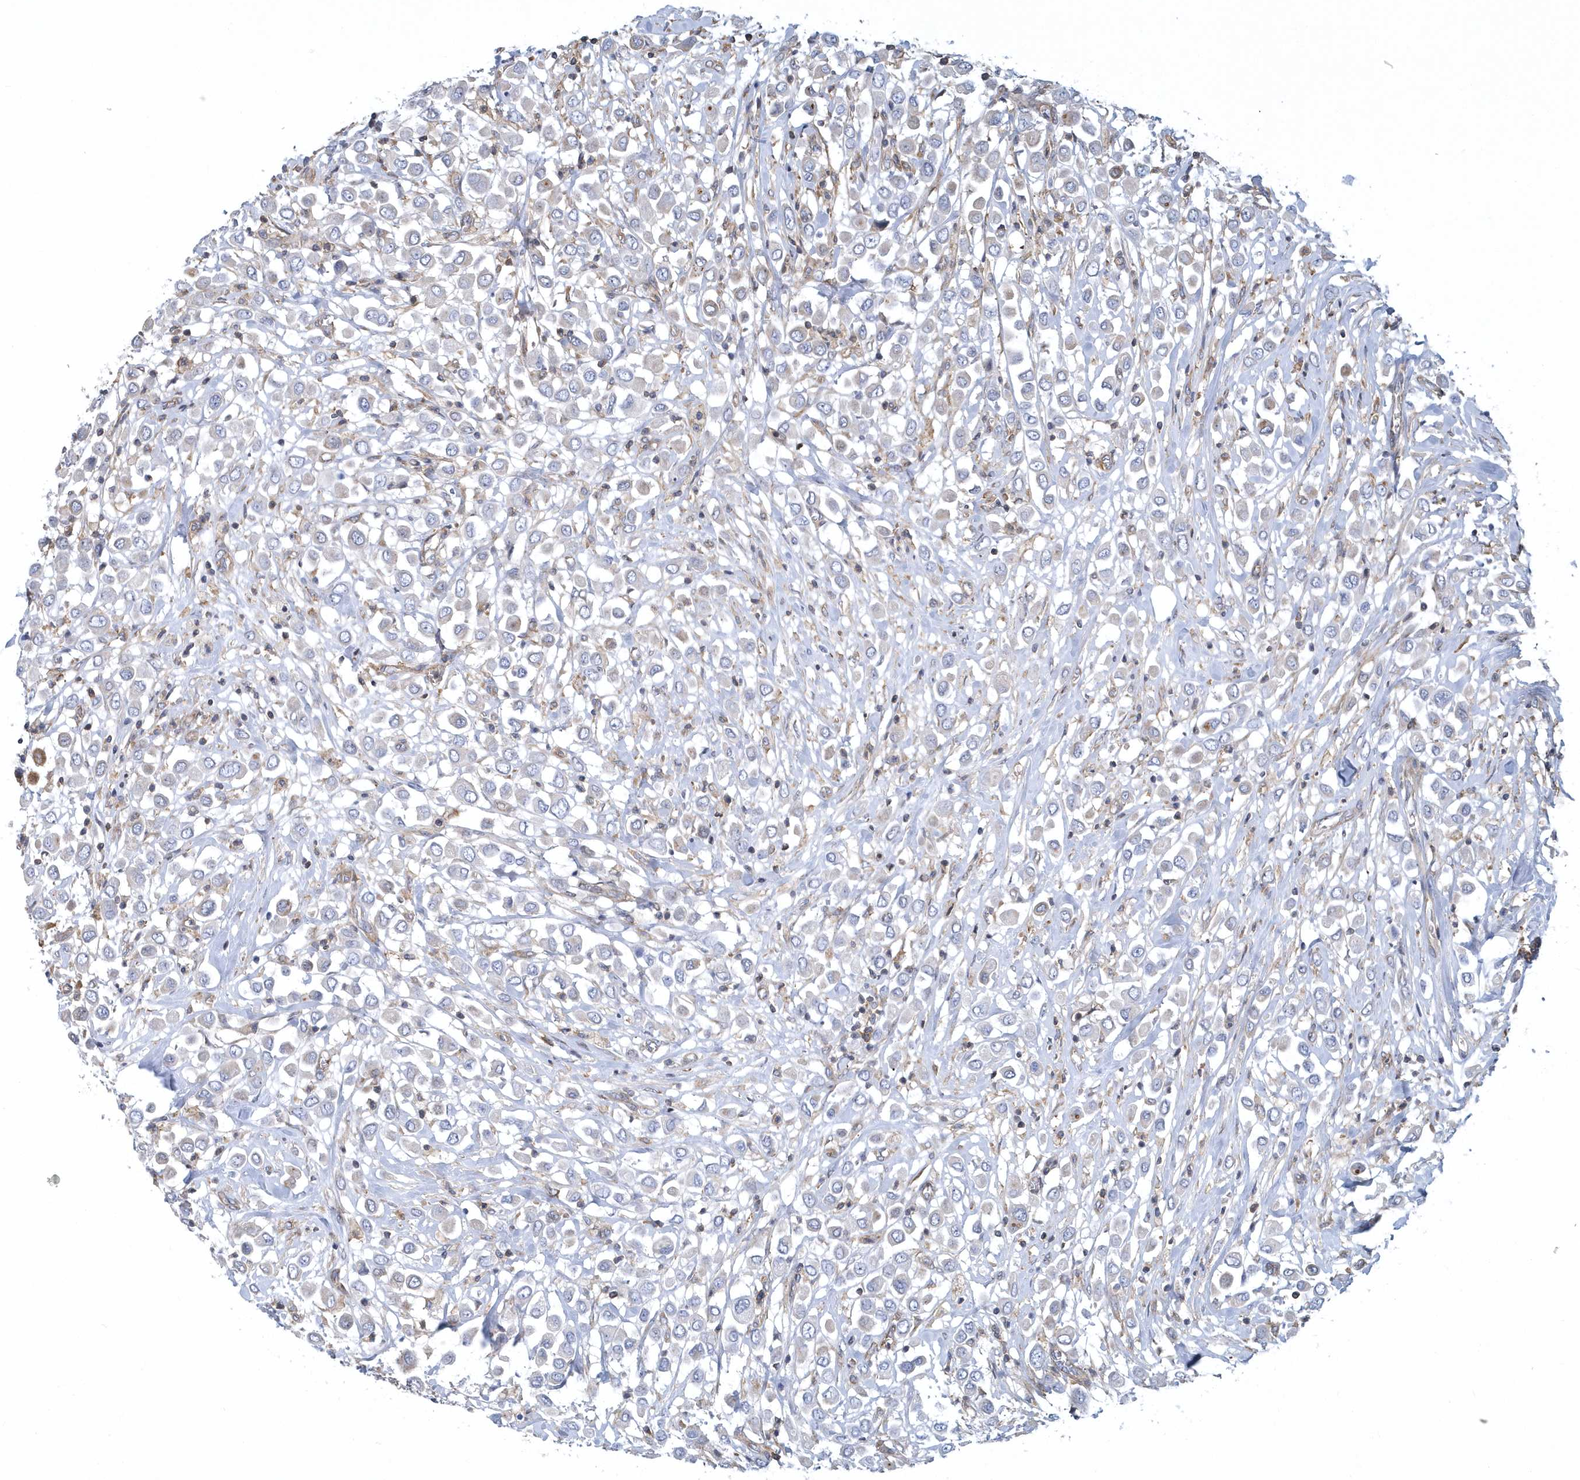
{"staining": {"intensity": "negative", "quantity": "none", "location": "none"}, "tissue": "breast cancer", "cell_type": "Tumor cells", "image_type": "cancer", "snomed": [{"axis": "morphology", "description": "Duct carcinoma"}, {"axis": "topography", "description": "Breast"}], "caption": "Micrograph shows no protein expression in tumor cells of breast cancer tissue.", "gene": "ARAP2", "patient": {"sex": "female", "age": 61}}